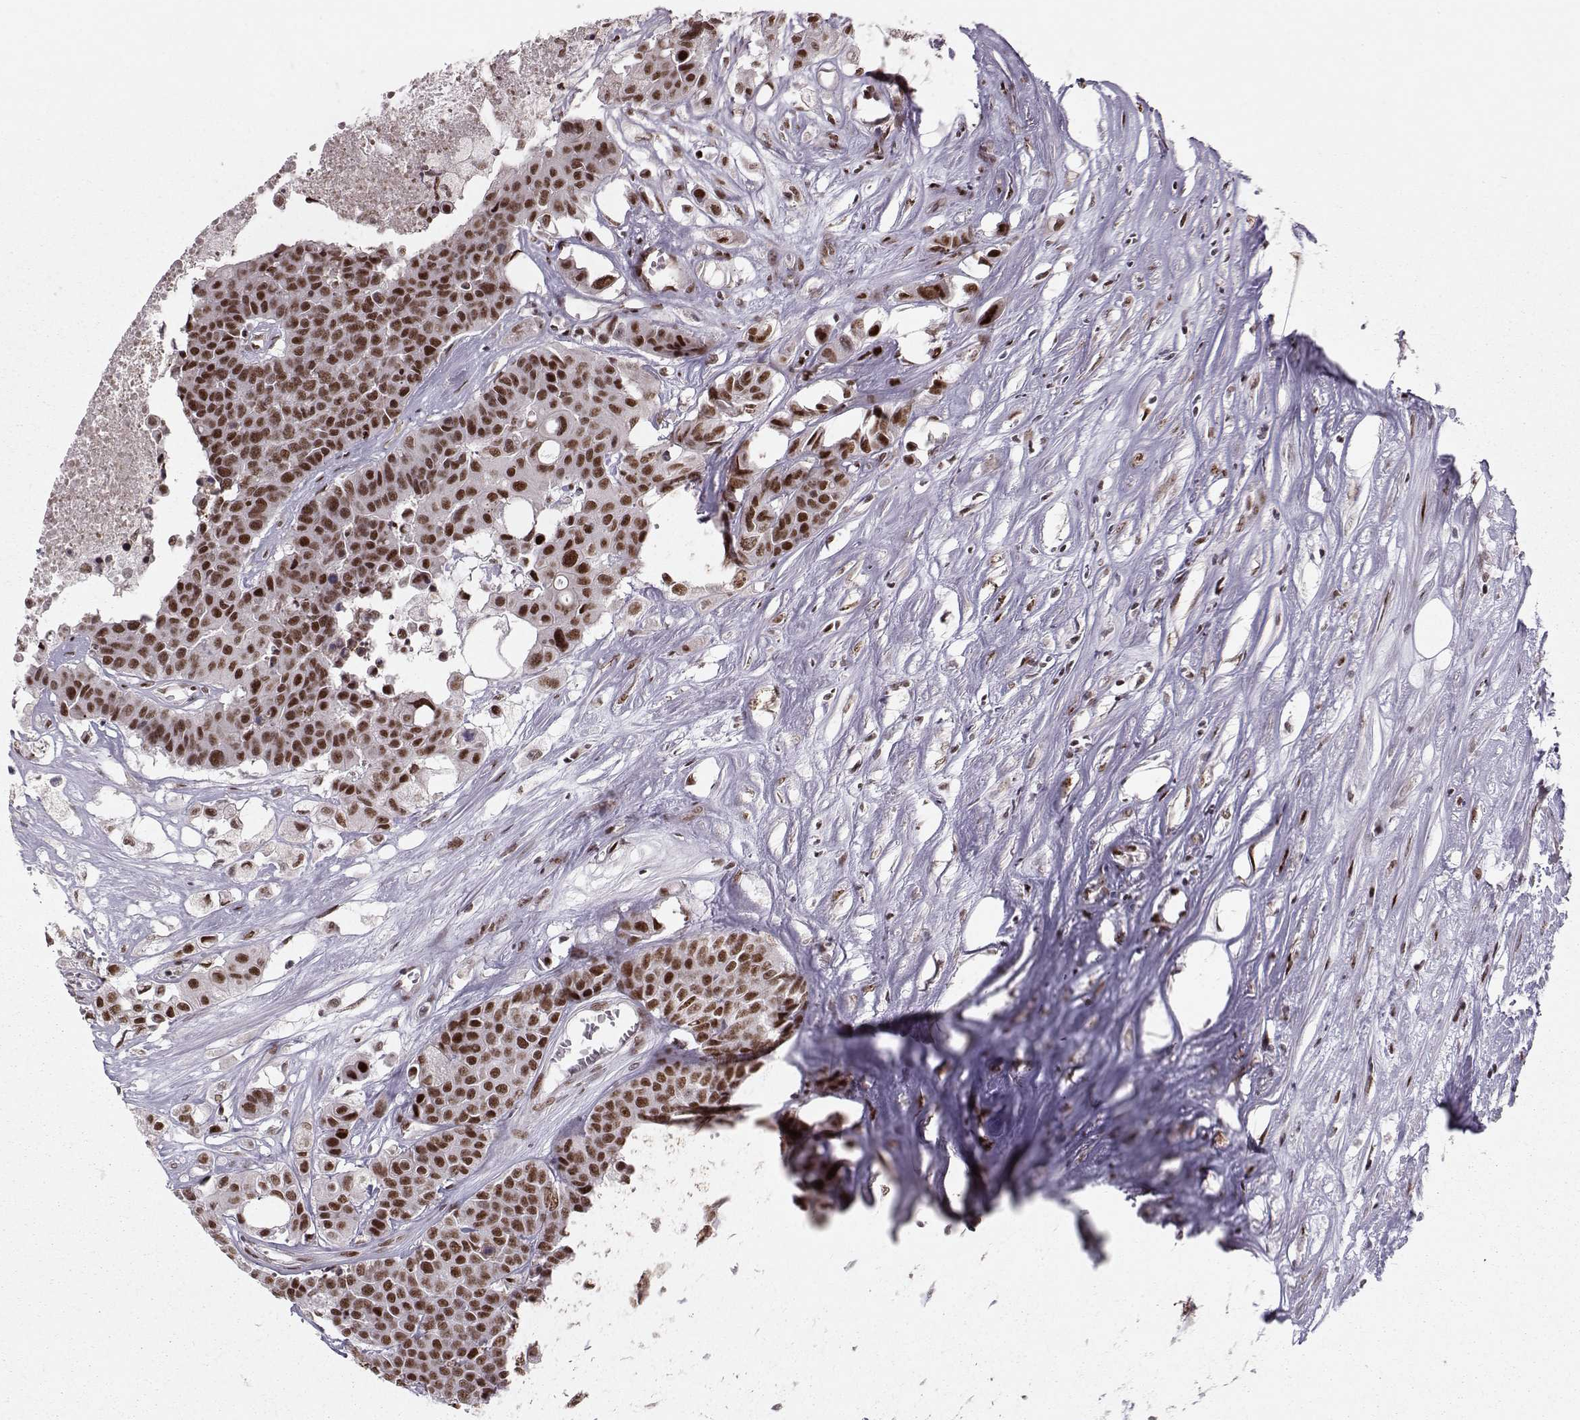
{"staining": {"intensity": "strong", "quantity": ">75%", "location": "nuclear"}, "tissue": "carcinoid", "cell_type": "Tumor cells", "image_type": "cancer", "snomed": [{"axis": "morphology", "description": "Carcinoid, malignant, NOS"}, {"axis": "topography", "description": "Colon"}], "caption": "A micrograph of carcinoid (malignant) stained for a protein displays strong nuclear brown staining in tumor cells. Using DAB (3,3'-diaminobenzidine) (brown) and hematoxylin (blue) stains, captured at high magnification using brightfield microscopy.", "gene": "SNAPC2", "patient": {"sex": "male", "age": 81}}